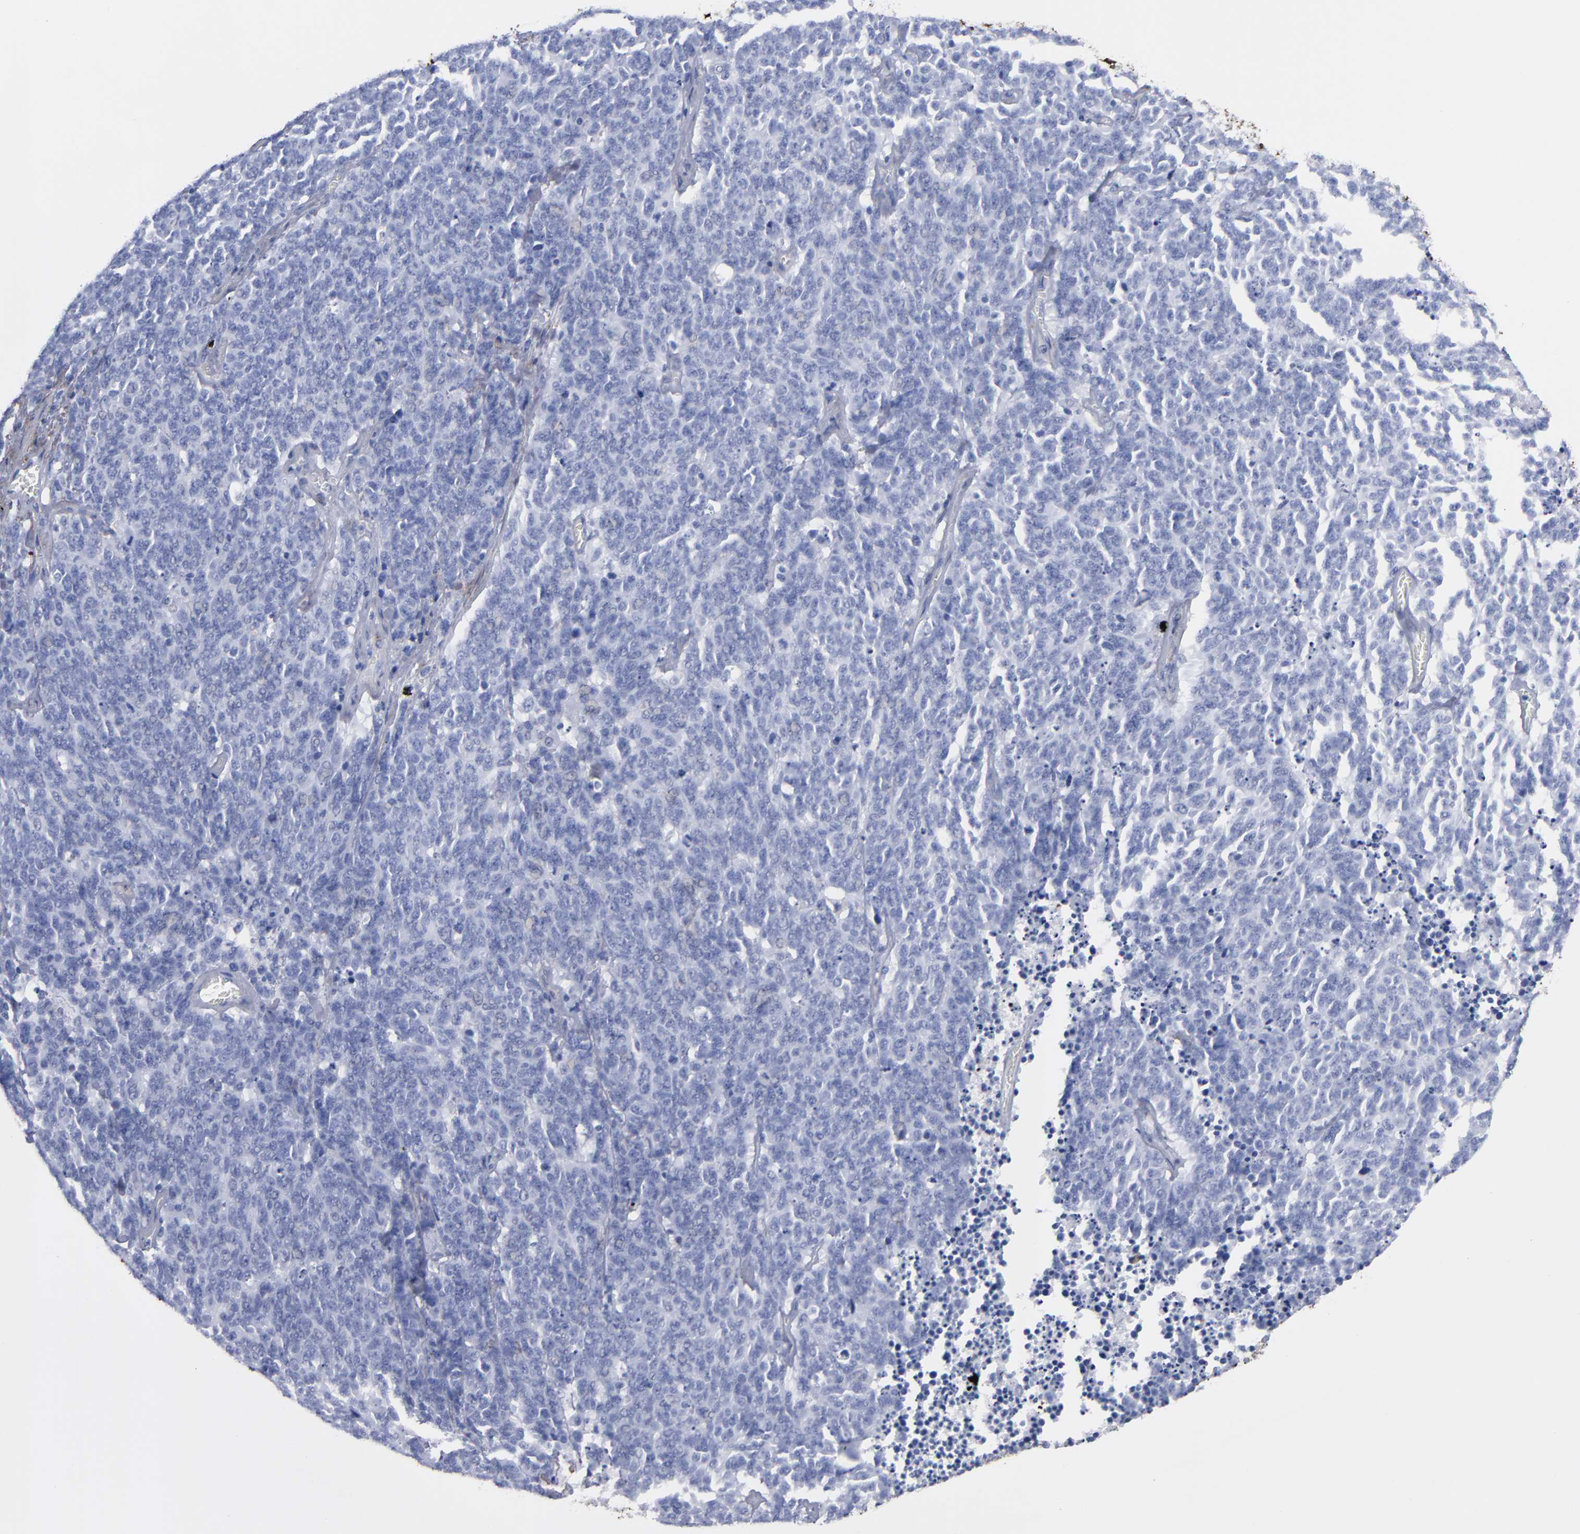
{"staining": {"intensity": "negative", "quantity": "none", "location": "none"}, "tissue": "lung cancer", "cell_type": "Tumor cells", "image_type": "cancer", "snomed": [{"axis": "morphology", "description": "Neoplasm, malignant, NOS"}, {"axis": "topography", "description": "Lung"}], "caption": "DAB immunohistochemical staining of lung cancer (neoplasm (malignant)) shows no significant staining in tumor cells.", "gene": "EMILIN1", "patient": {"sex": "female", "age": 58}}